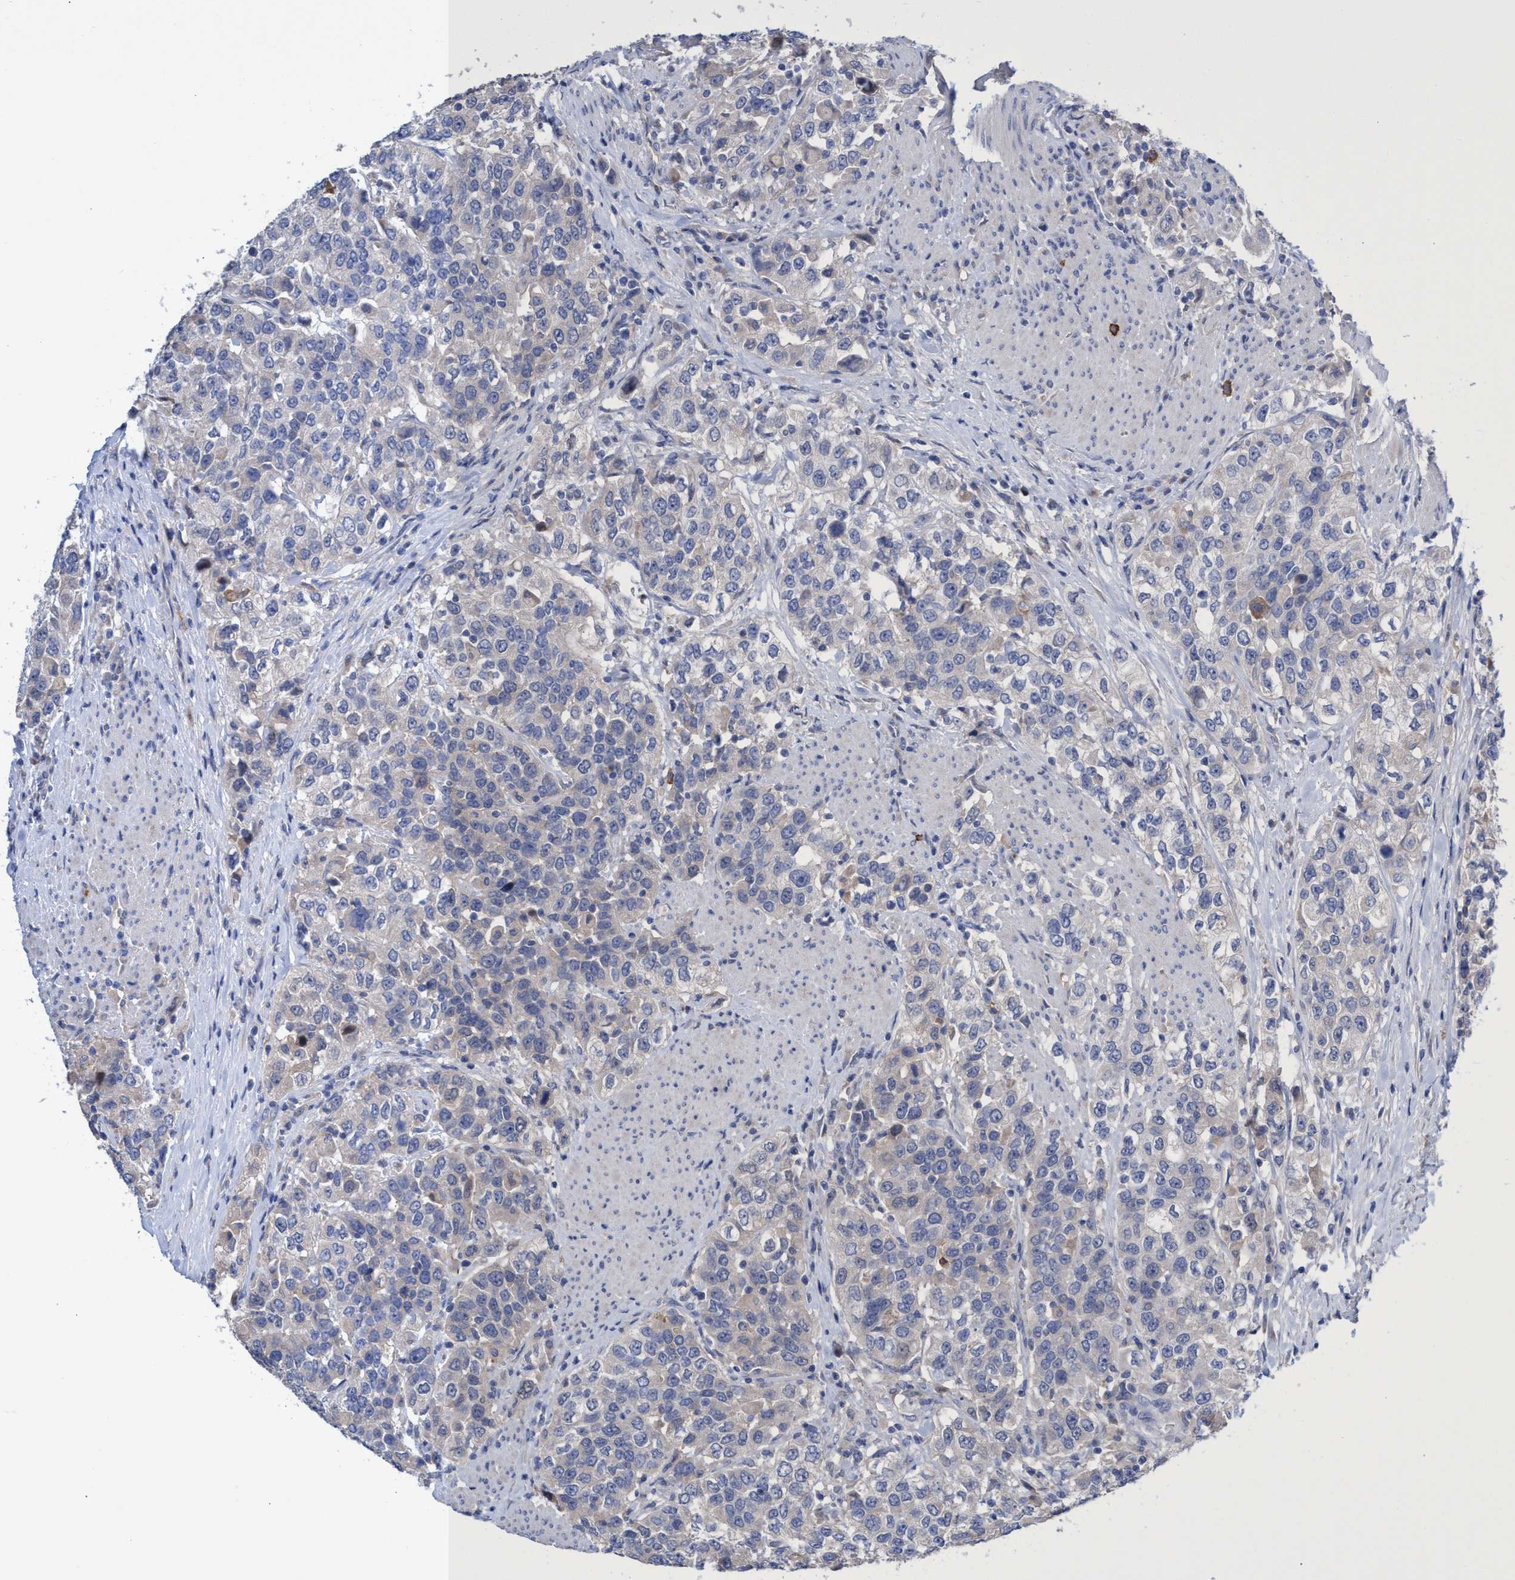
{"staining": {"intensity": "negative", "quantity": "none", "location": "none"}, "tissue": "urothelial cancer", "cell_type": "Tumor cells", "image_type": "cancer", "snomed": [{"axis": "morphology", "description": "Urothelial carcinoma, High grade"}, {"axis": "topography", "description": "Urinary bladder"}], "caption": "Tumor cells show no significant protein expression in urothelial cancer.", "gene": "SVEP1", "patient": {"sex": "female", "age": 80}}